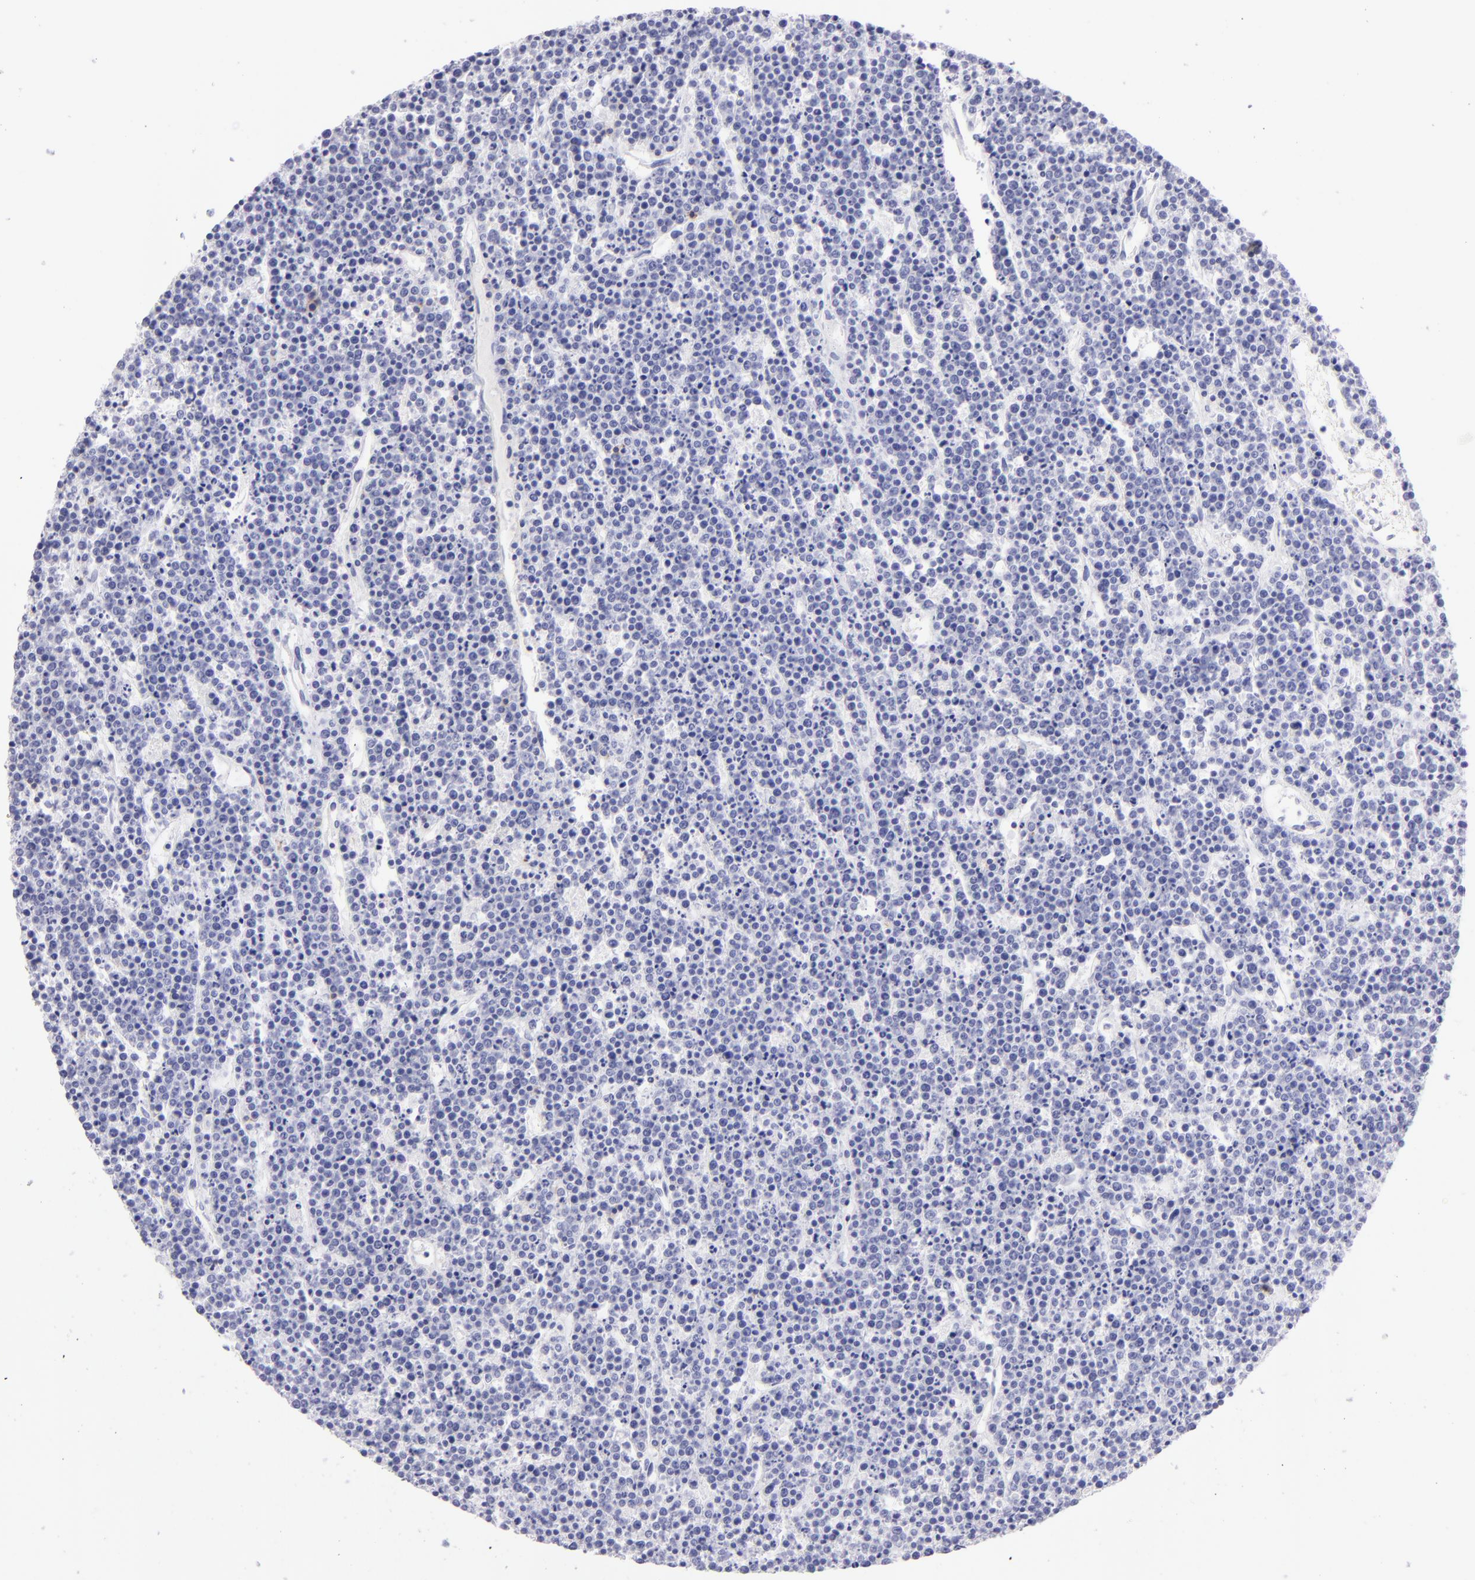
{"staining": {"intensity": "weak", "quantity": "<25%", "location": "cytoplasmic/membranous"}, "tissue": "lymphoma", "cell_type": "Tumor cells", "image_type": "cancer", "snomed": [{"axis": "morphology", "description": "Malignant lymphoma, non-Hodgkin's type, High grade"}, {"axis": "topography", "description": "Ovary"}], "caption": "This micrograph is of lymphoma stained with immunohistochemistry to label a protein in brown with the nuclei are counter-stained blue. There is no staining in tumor cells. The staining was performed using DAB (3,3'-diaminobenzidine) to visualize the protein expression in brown, while the nuclei were stained in blue with hematoxylin (Magnification: 20x).", "gene": "CD69", "patient": {"sex": "female", "age": 56}}